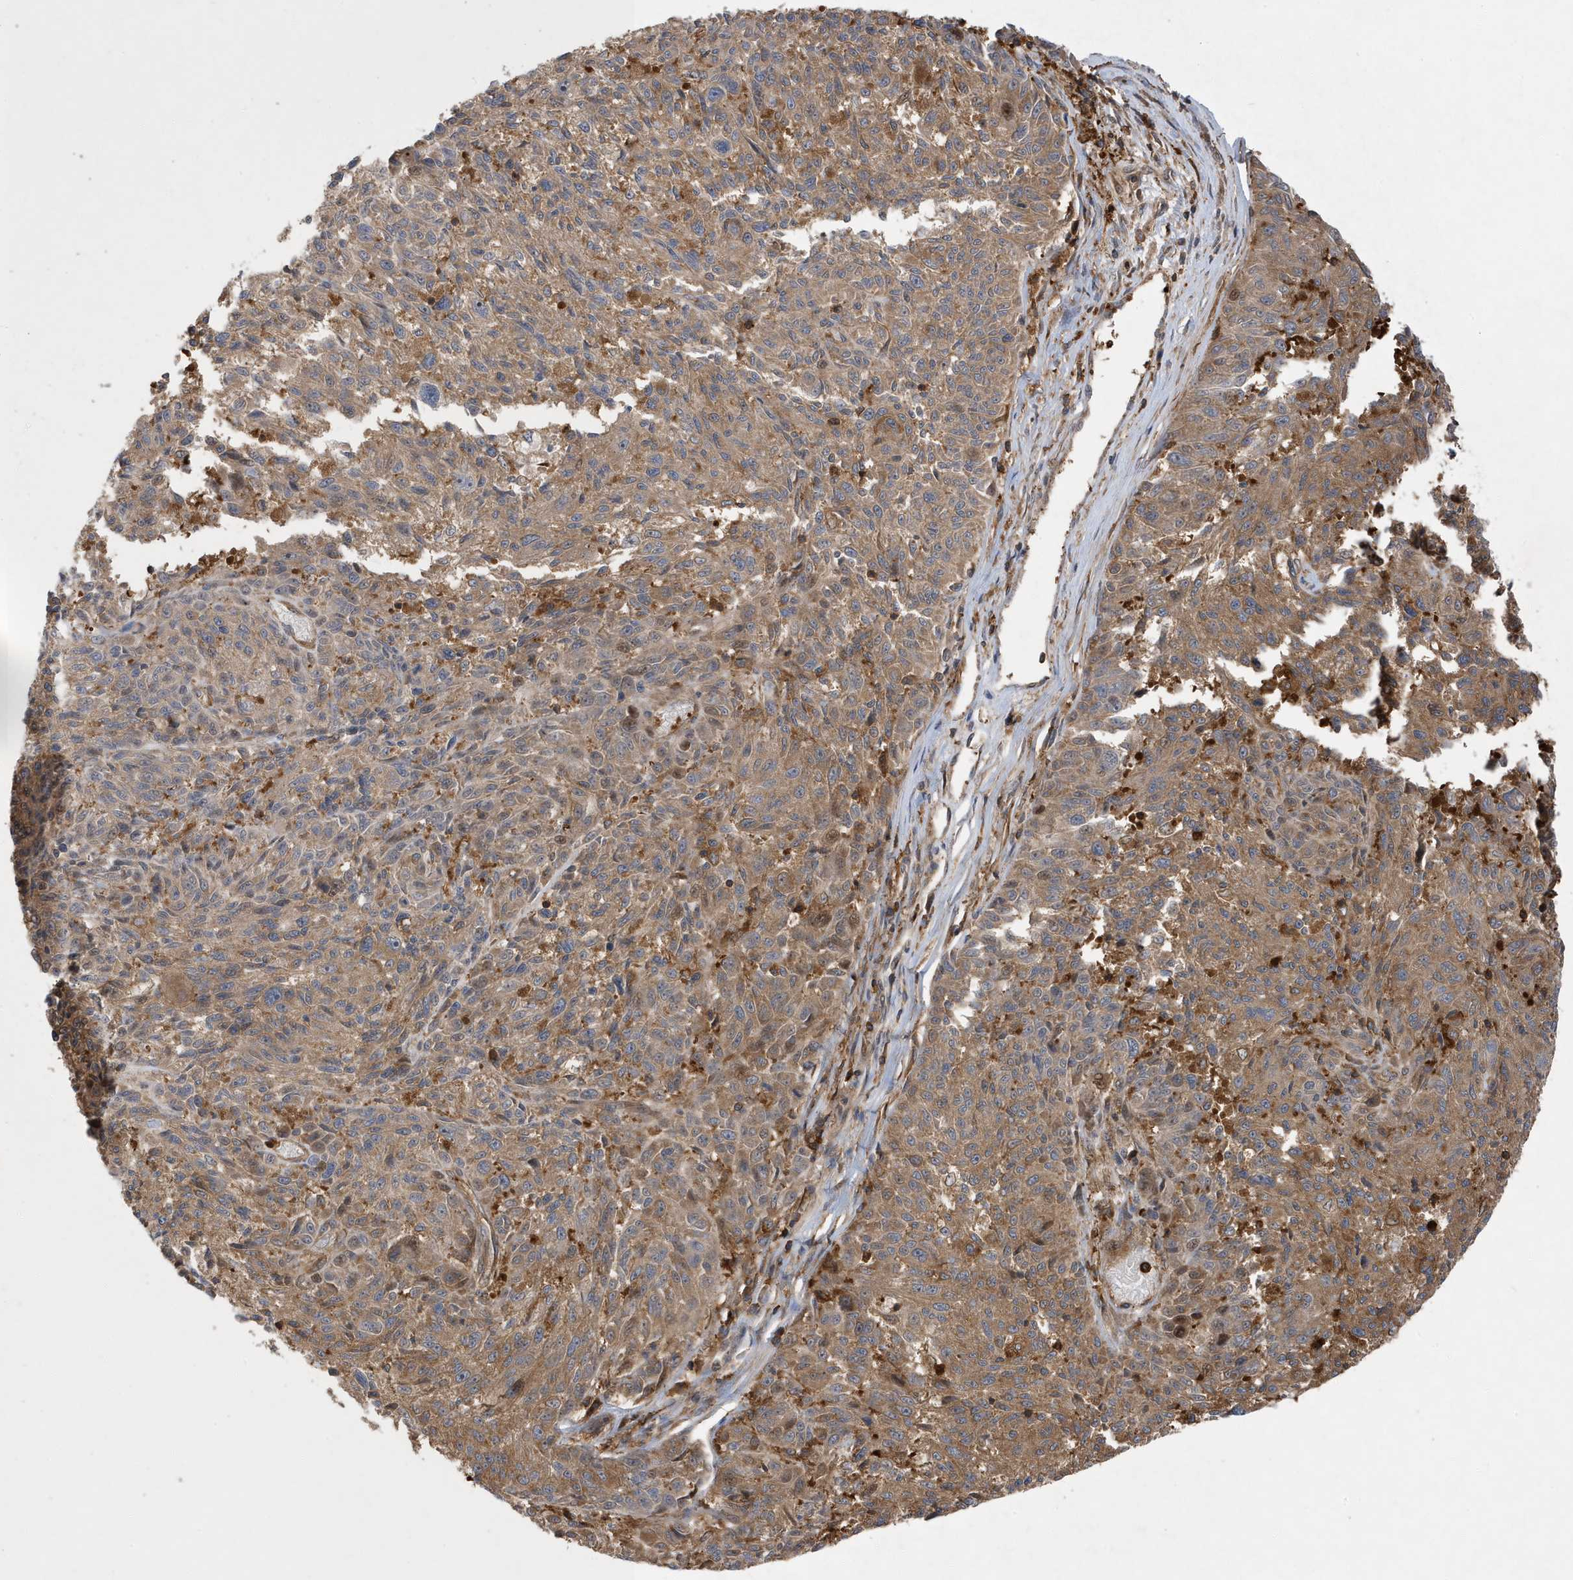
{"staining": {"intensity": "moderate", "quantity": ">75%", "location": "cytoplasmic/membranous"}, "tissue": "melanoma", "cell_type": "Tumor cells", "image_type": "cancer", "snomed": [{"axis": "morphology", "description": "Malignant melanoma, NOS"}, {"axis": "topography", "description": "Skin"}], "caption": "Immunohistochemistry histopathology image of melanoma stained for a protein (brown), which demonstrates medium levels of moderate cytoplasmic/membranous positivity in about >75% of tumor cells.", "gene": "LAPTM4A", "patient": {"sex": "male", "age": 53}}